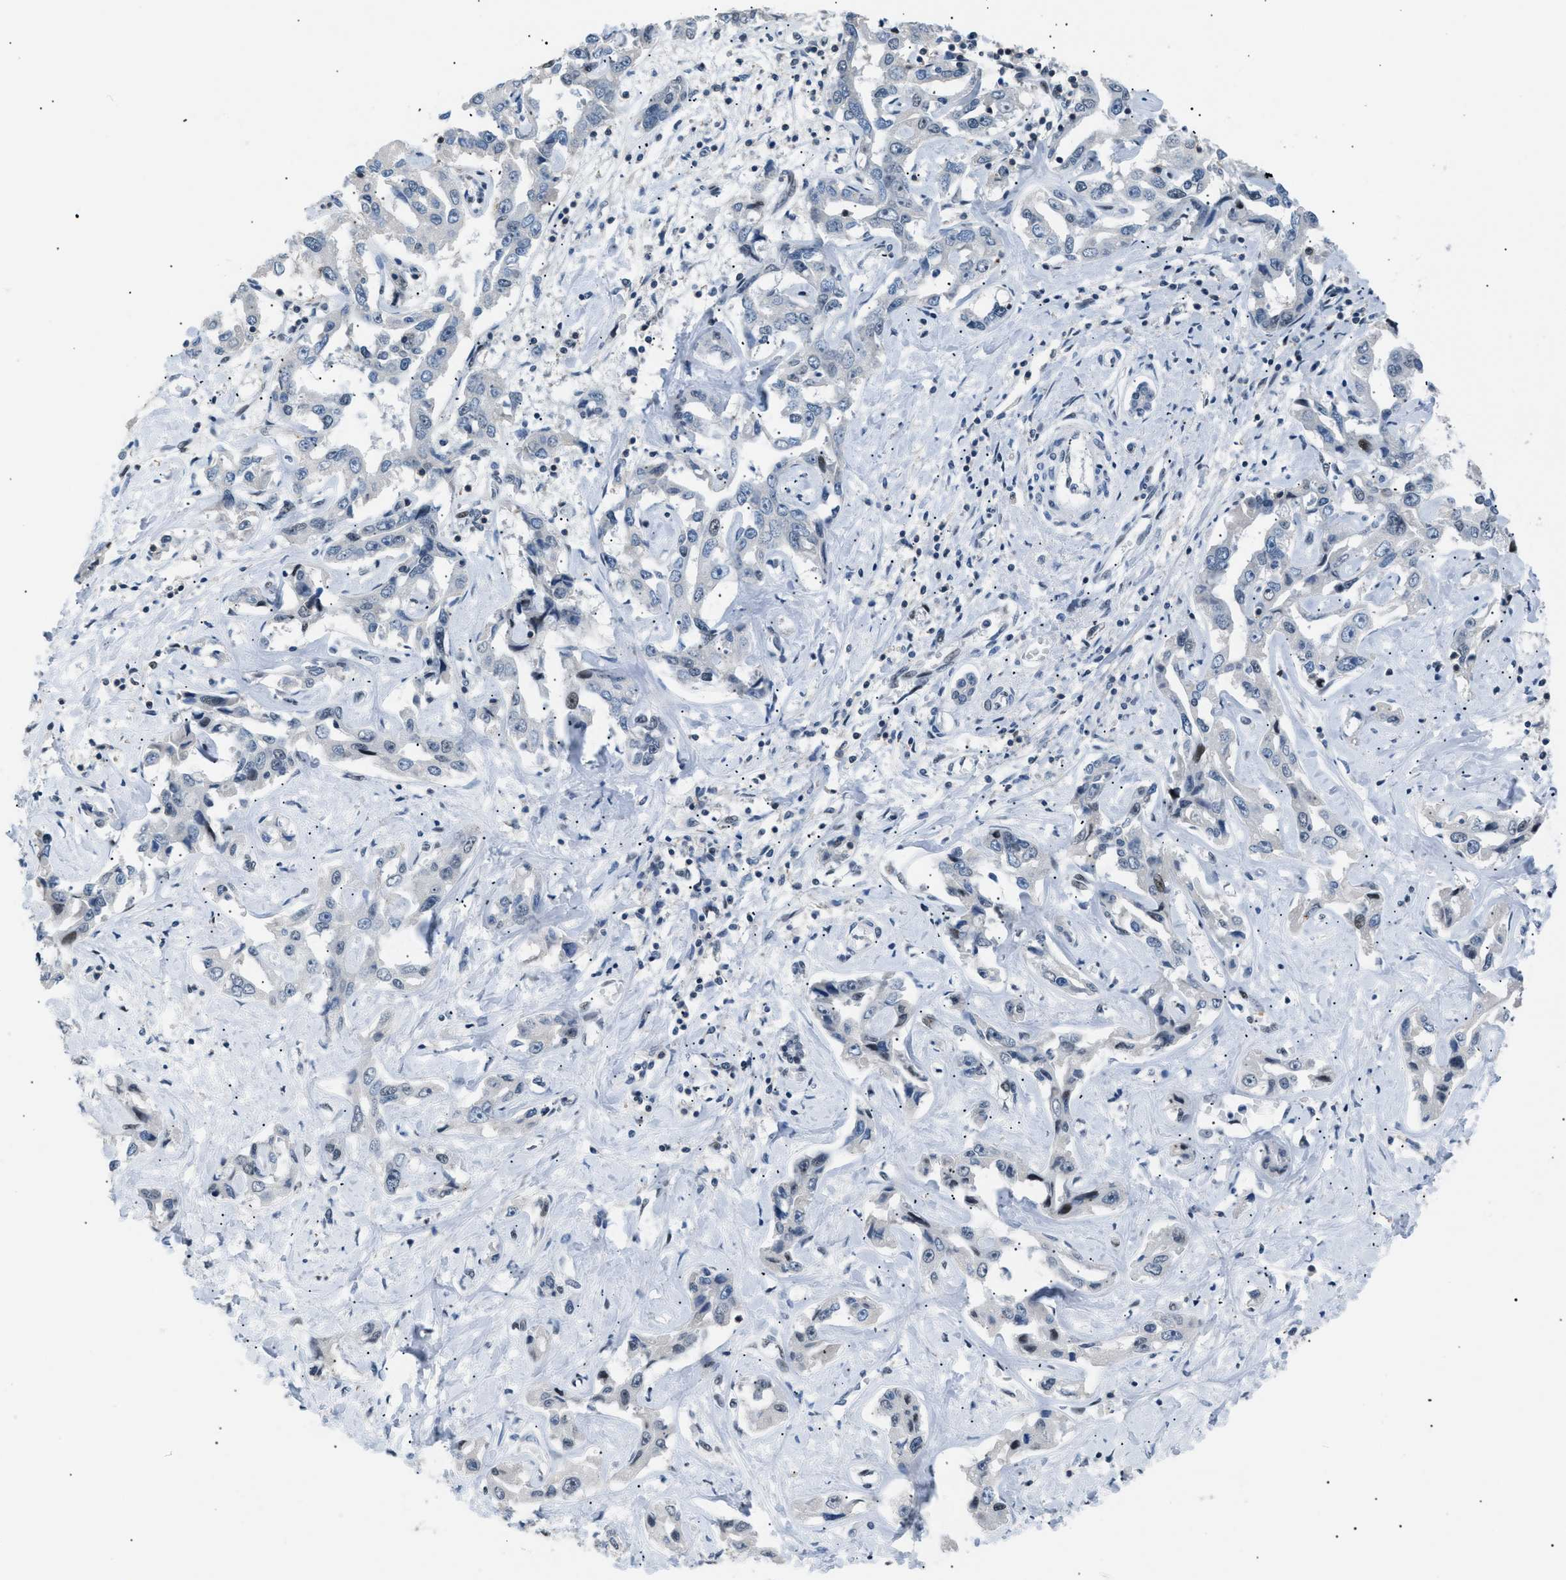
{"staining": {"intensity": "negative", "quantity": "none", "location": "none"}, "tissue": "liver cancer", "cell_type": "Tumor cells", "image_type": "cancer", "snomed": [{"axis": "morphology", "description": "Cholangiocarcinoma"}, {"axis": "topography", "description": "Liver"}], "caption": "Liver cancer (cholangiocarcinoma) was stained to show a protein in brown. There is no significant expression in tumor cells.", "gene": "KCNC3", "patient": {"sex": "male", "age": 59}}